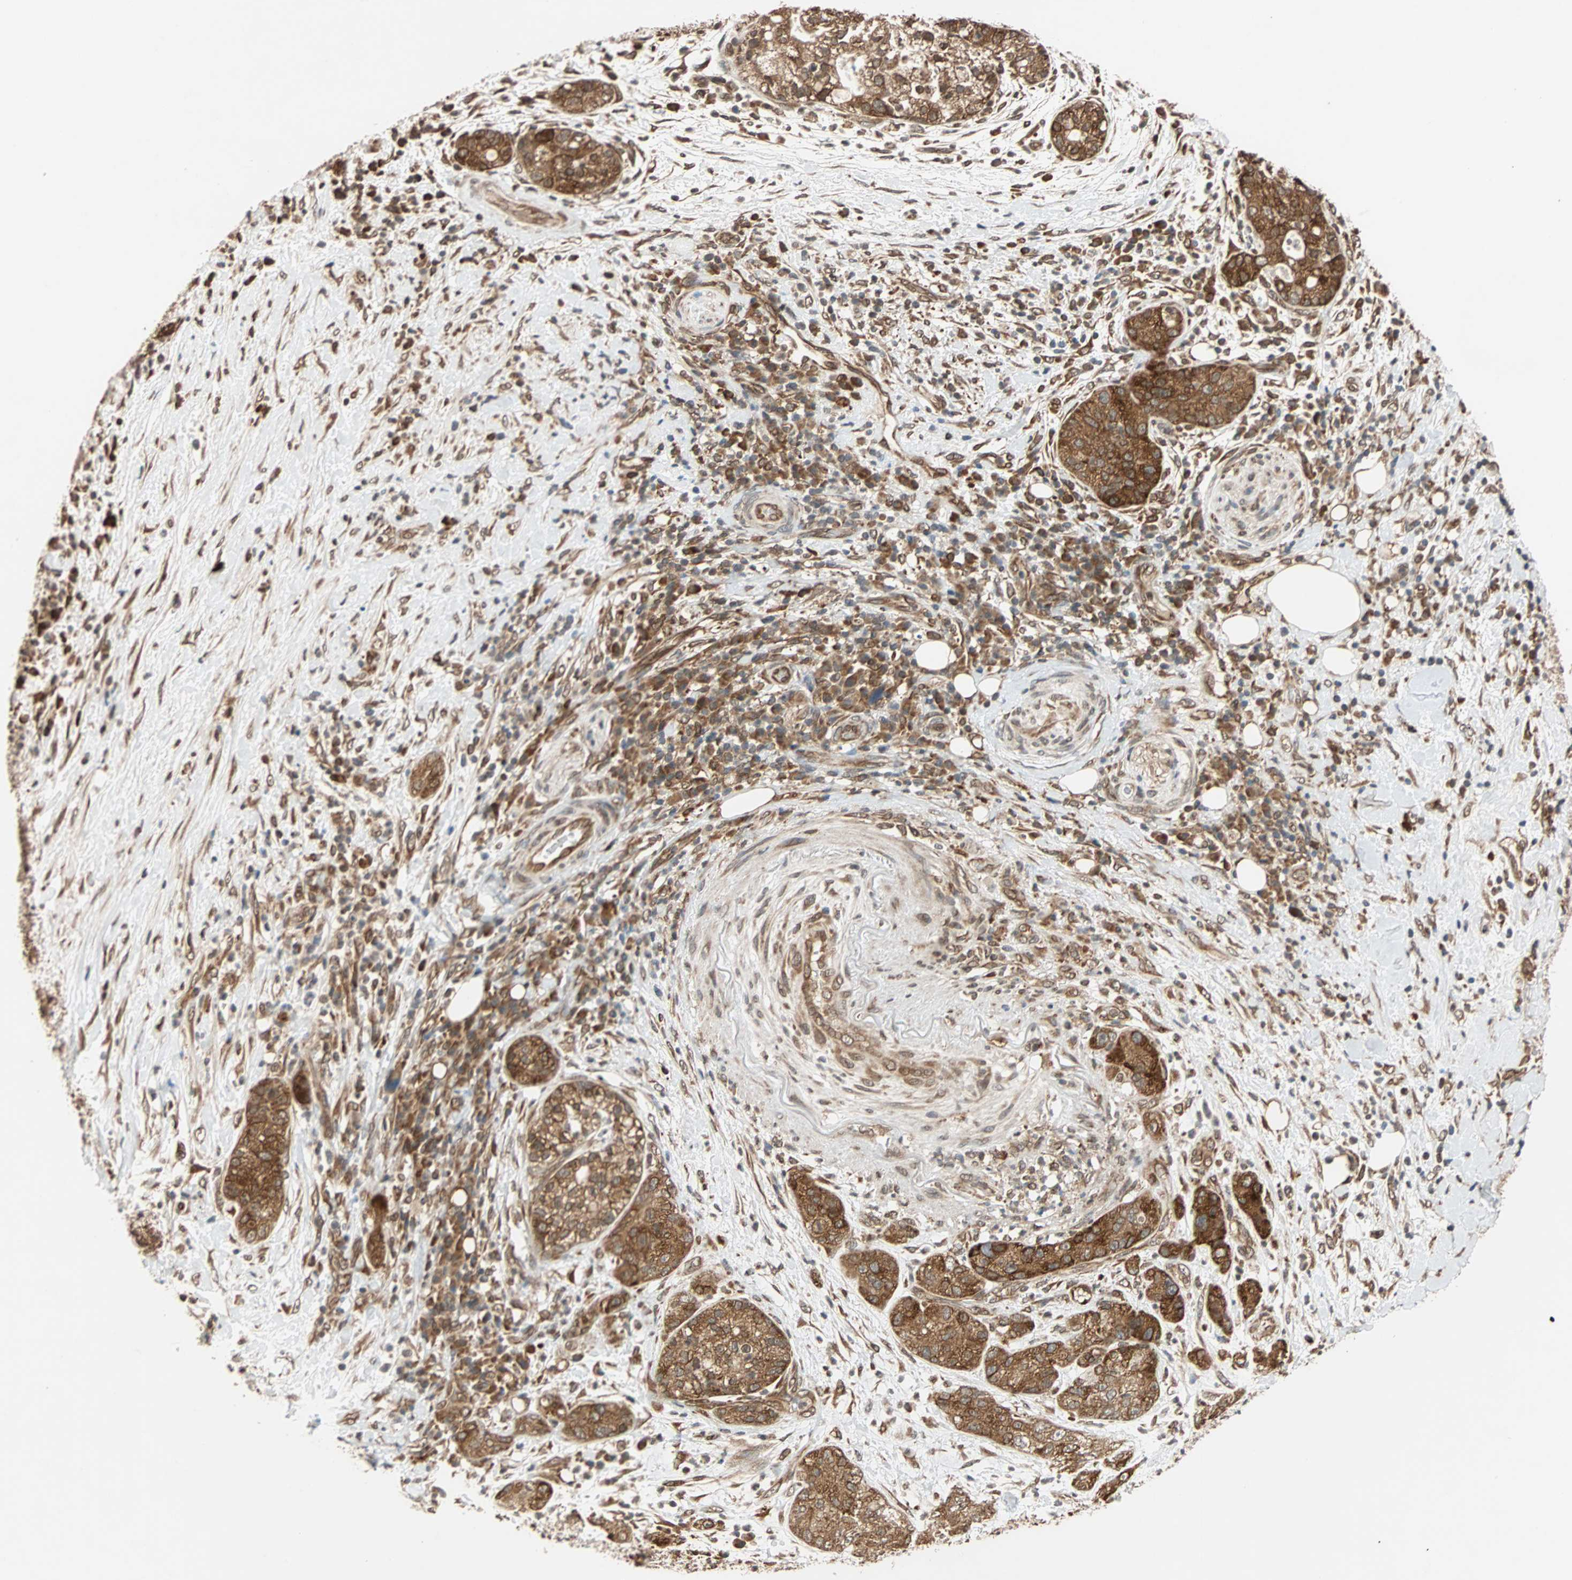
{"staining": {"intensity": "strong", "quantity": ">75%", "location": "cytoplasmic/membranous"}, "tissue": "pancreatic cancer", "cell_type": "Tumor cells", "image_type": "cancer", "snomed": [{"axis": "morphology", "description": "Adenocarcinoma, NOS"}, {"axis": "topography", "description": "Pancreas"}], "caption": "Protein staining displays strong cytoplasmic/membranous expression in about >75% of tumor cells in pancreatic cancer. Nuclei are stained in blue.", "gene": "AUP1", "patient": {"sex": "female", "age": 78}}